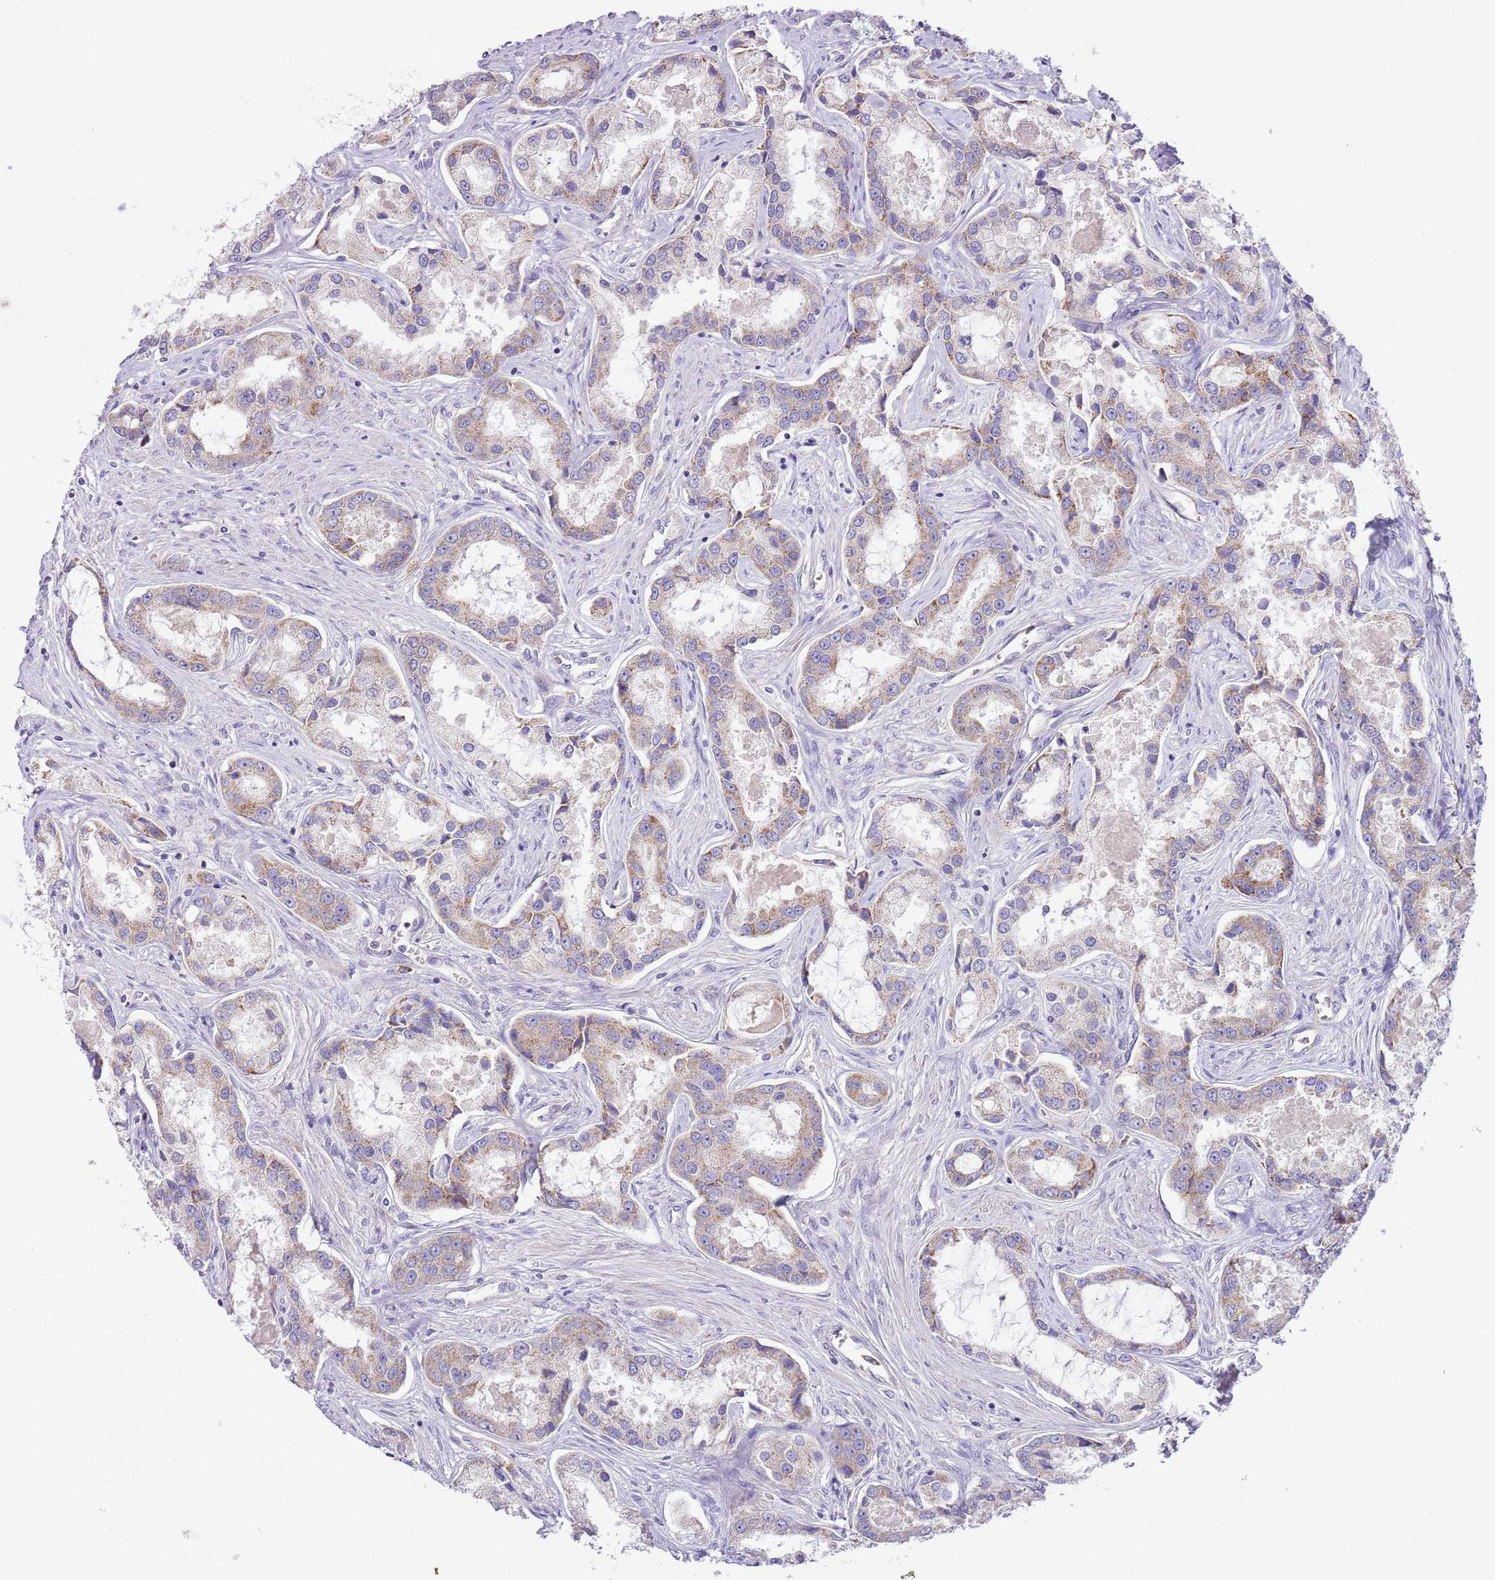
{"staining": {"intensity": "weak", "quantity": "25%-75%", "location": "cytoplasmic/membranous"}, "tissue": "prostate cancer", "cell_type": "Tumor cells", "image_type": "cancer", "snomed": [{"axis": "morphology", "description": "Adenocarcinoma, Low grade"}, {"axis": "topography", "description": "Prostate"}], "caption": "An immunohistochemistry (IHC) photomicrograph of neoplastic tissue is shown. Protein staining in brown shows weak cytoplasmic/membranous positivity in prostate adenocarcinoma (low-grade) within tumor cells. The protein is shown in brown color, while the nuclei are stained blue.", "gene": "OAZ2", "patient": {"sex": "male", "age": 68}}